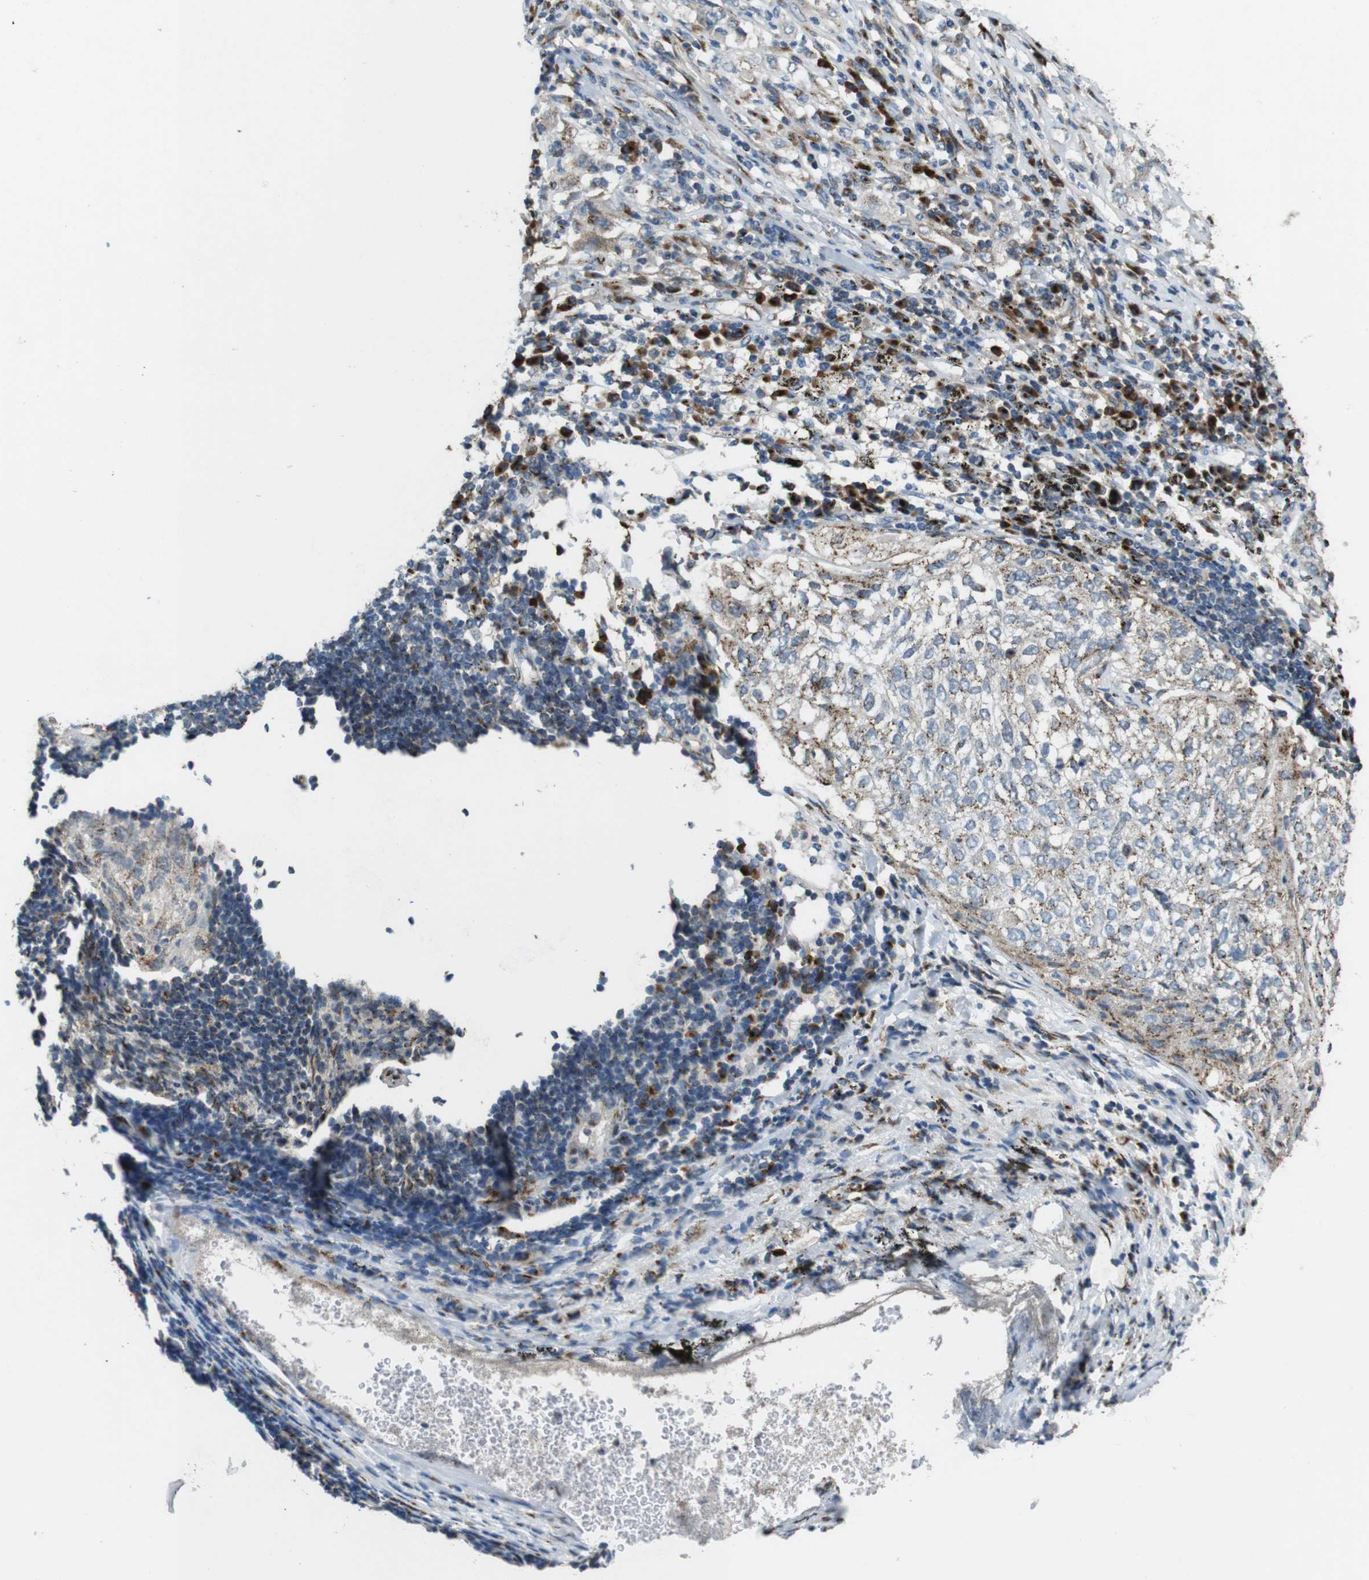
{"staining": {"intensity": "weak", "quantity": "25%-75%", "location": "cytoplasmic/membranous"}, "tissue": "lung cancer", "cell_type": "Tumor cells", "image_type": "cancer", "snomed": [{"axis": "morphology", "description": "Inflammation, NOS"}, {"axis": "morphology", "description": "Squamous cell carcinoma, NOS"}, {"axis": "topography", "description": "Lymph node"}, {"axis": "topography", "description": "Soft tissue"}, {"axis": "topography", "description": "Lung"}], "caption": "A histopathology image showing weak cytoplasmic/membranous expression in approximately 25%-75% of tumor cells in lung cancer (squamous cell carcinoma), as visualized by brown immunohistochemical staining.", "gene": "ZFPL1", "patient": {"sex": "male", "age": 66}}